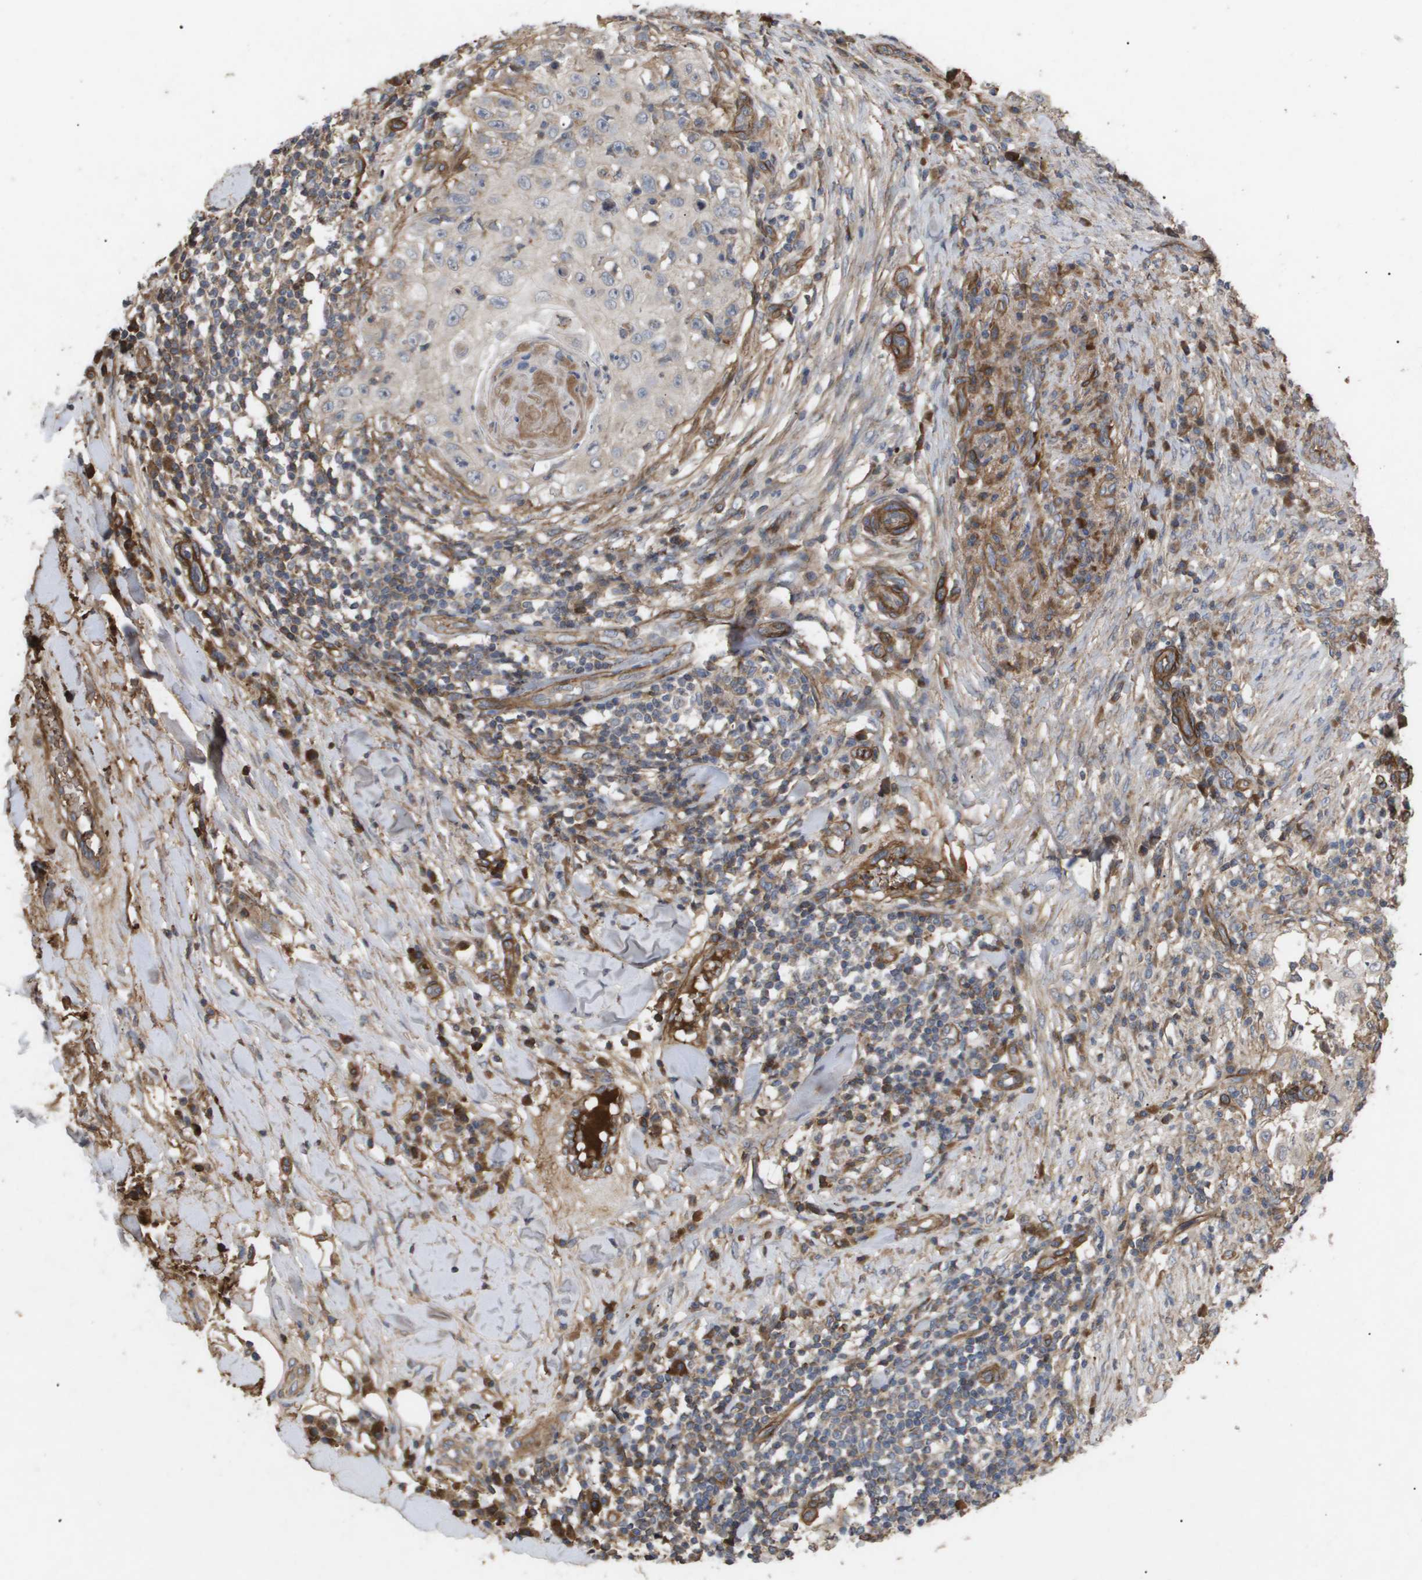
{"staining": {"intensity": "weak", "quantity": "<25%", "location": "cytoplasmic/membranous"}, "tissue": "skin cancer", "cell_type": "Tumor cells", "image_type": "cancer", "snomed": [{"axis": "morphology", "description": "Squamous cell carcinoma, NOS"}, {"axis": "topography", "description": "Skin"}], "caption": "DAB (3,3'-diaminobenzidine) immunohistochemical staining of human skin squamous cell carcinoma exhibits no significant positivity in tumor cells. (DAB (3,3'-diaminobenzidine) immunohistochemistry (IHC) with hematoxylin counter stain).", "gene": "TNS1", "patient": {"sex": "male", "age": 86}}